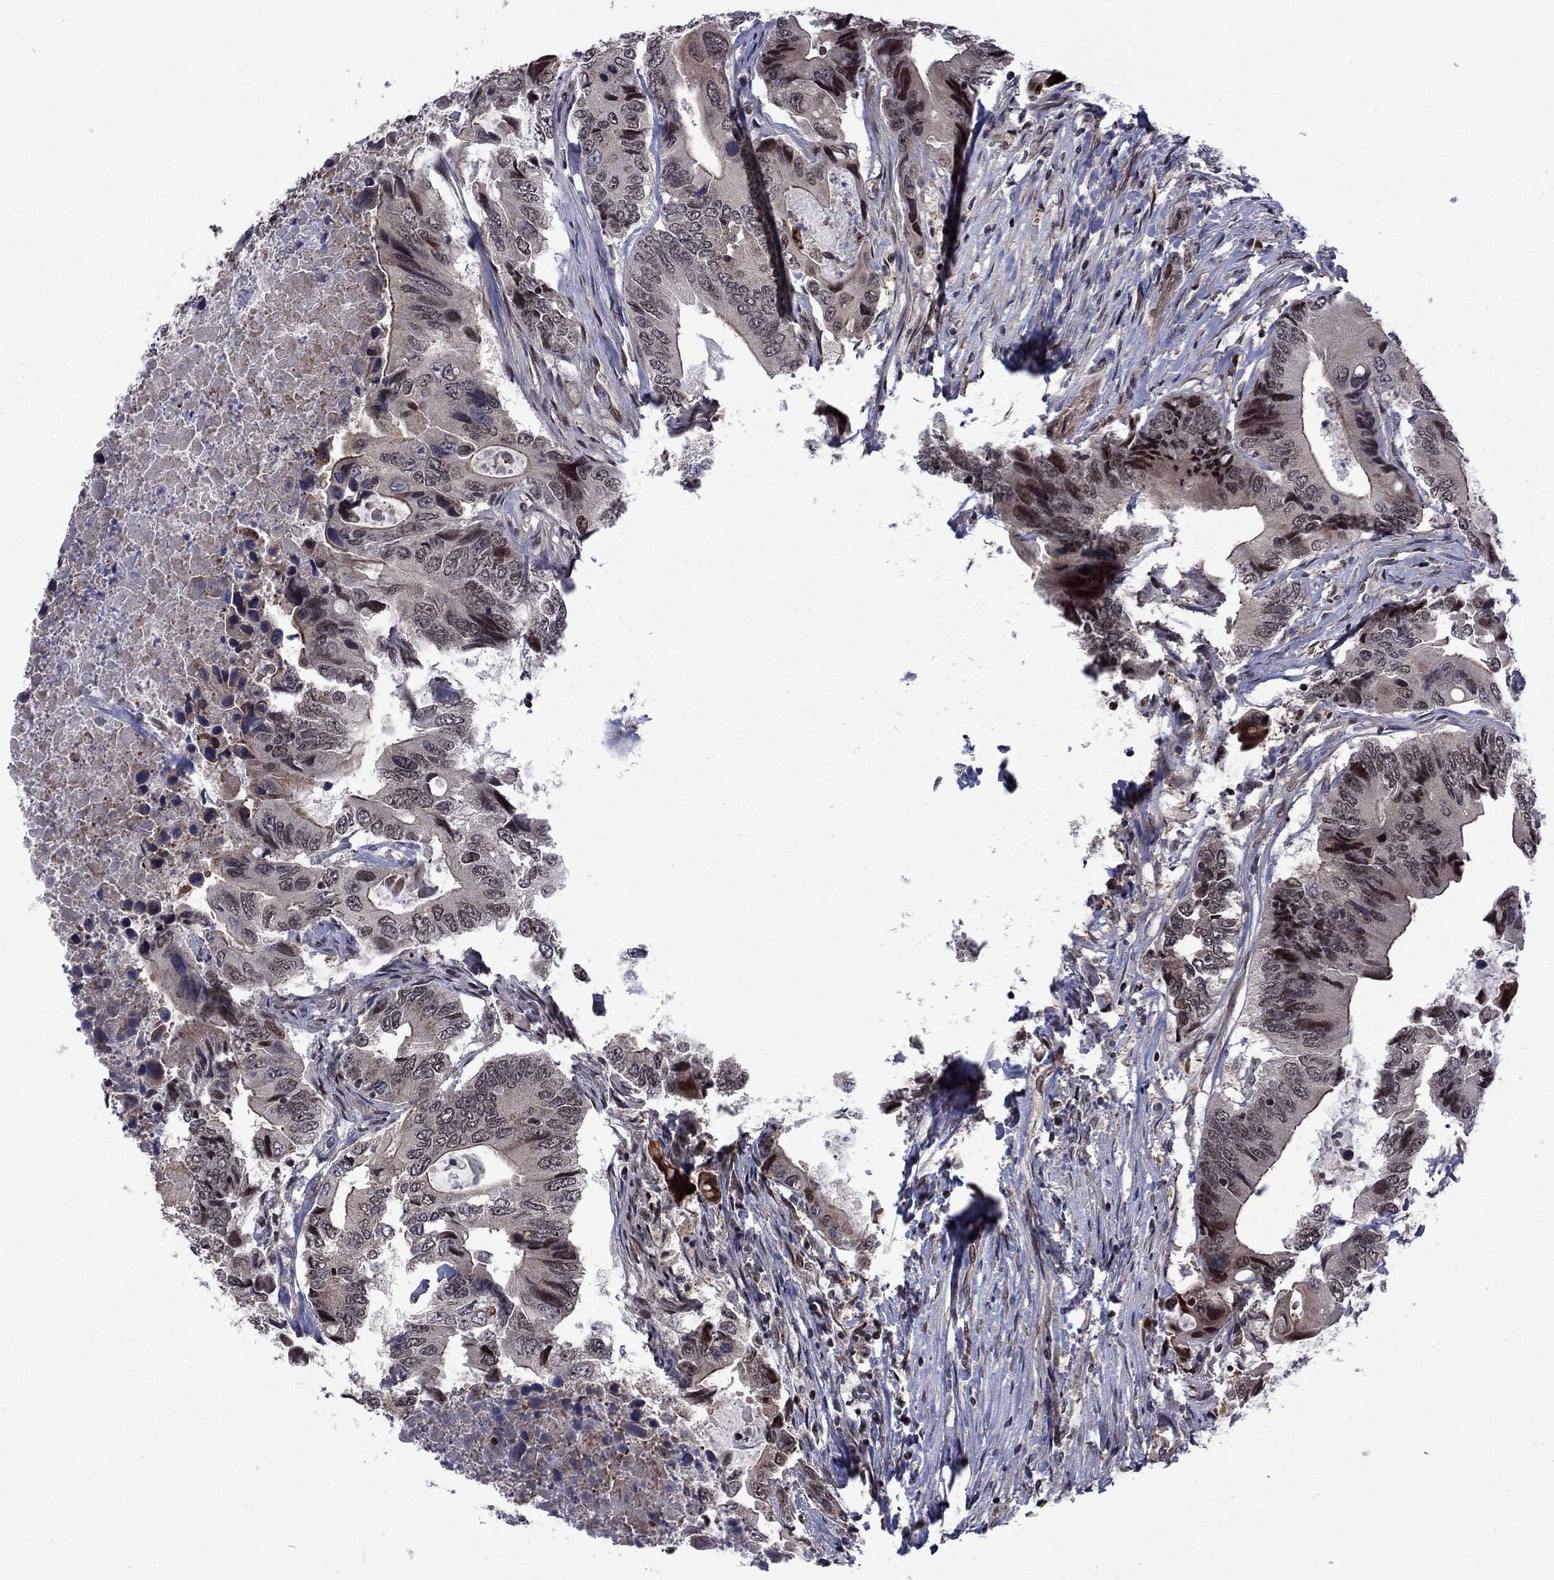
{"staining": {"intensity": "moderate", "quantity": "25%-75%", "location": "nuclear"}, "tissue": "colorectal cancer", "cell_type": "Tumor cells", "image_type": "cancer", "snomed": [{"axis": "morphology", "description": "Adenocarcinoma, NOS"}, {"axis": "topography", "description": "Colon"}], "caption": "Moderate nuclear positivity for a protein is seen in about 25%-75% of tumor cells of adenocarcinoma (colorectal) using IHC.", "gene": "BRF1", "patient": {"sex": "female", "age": 90}}